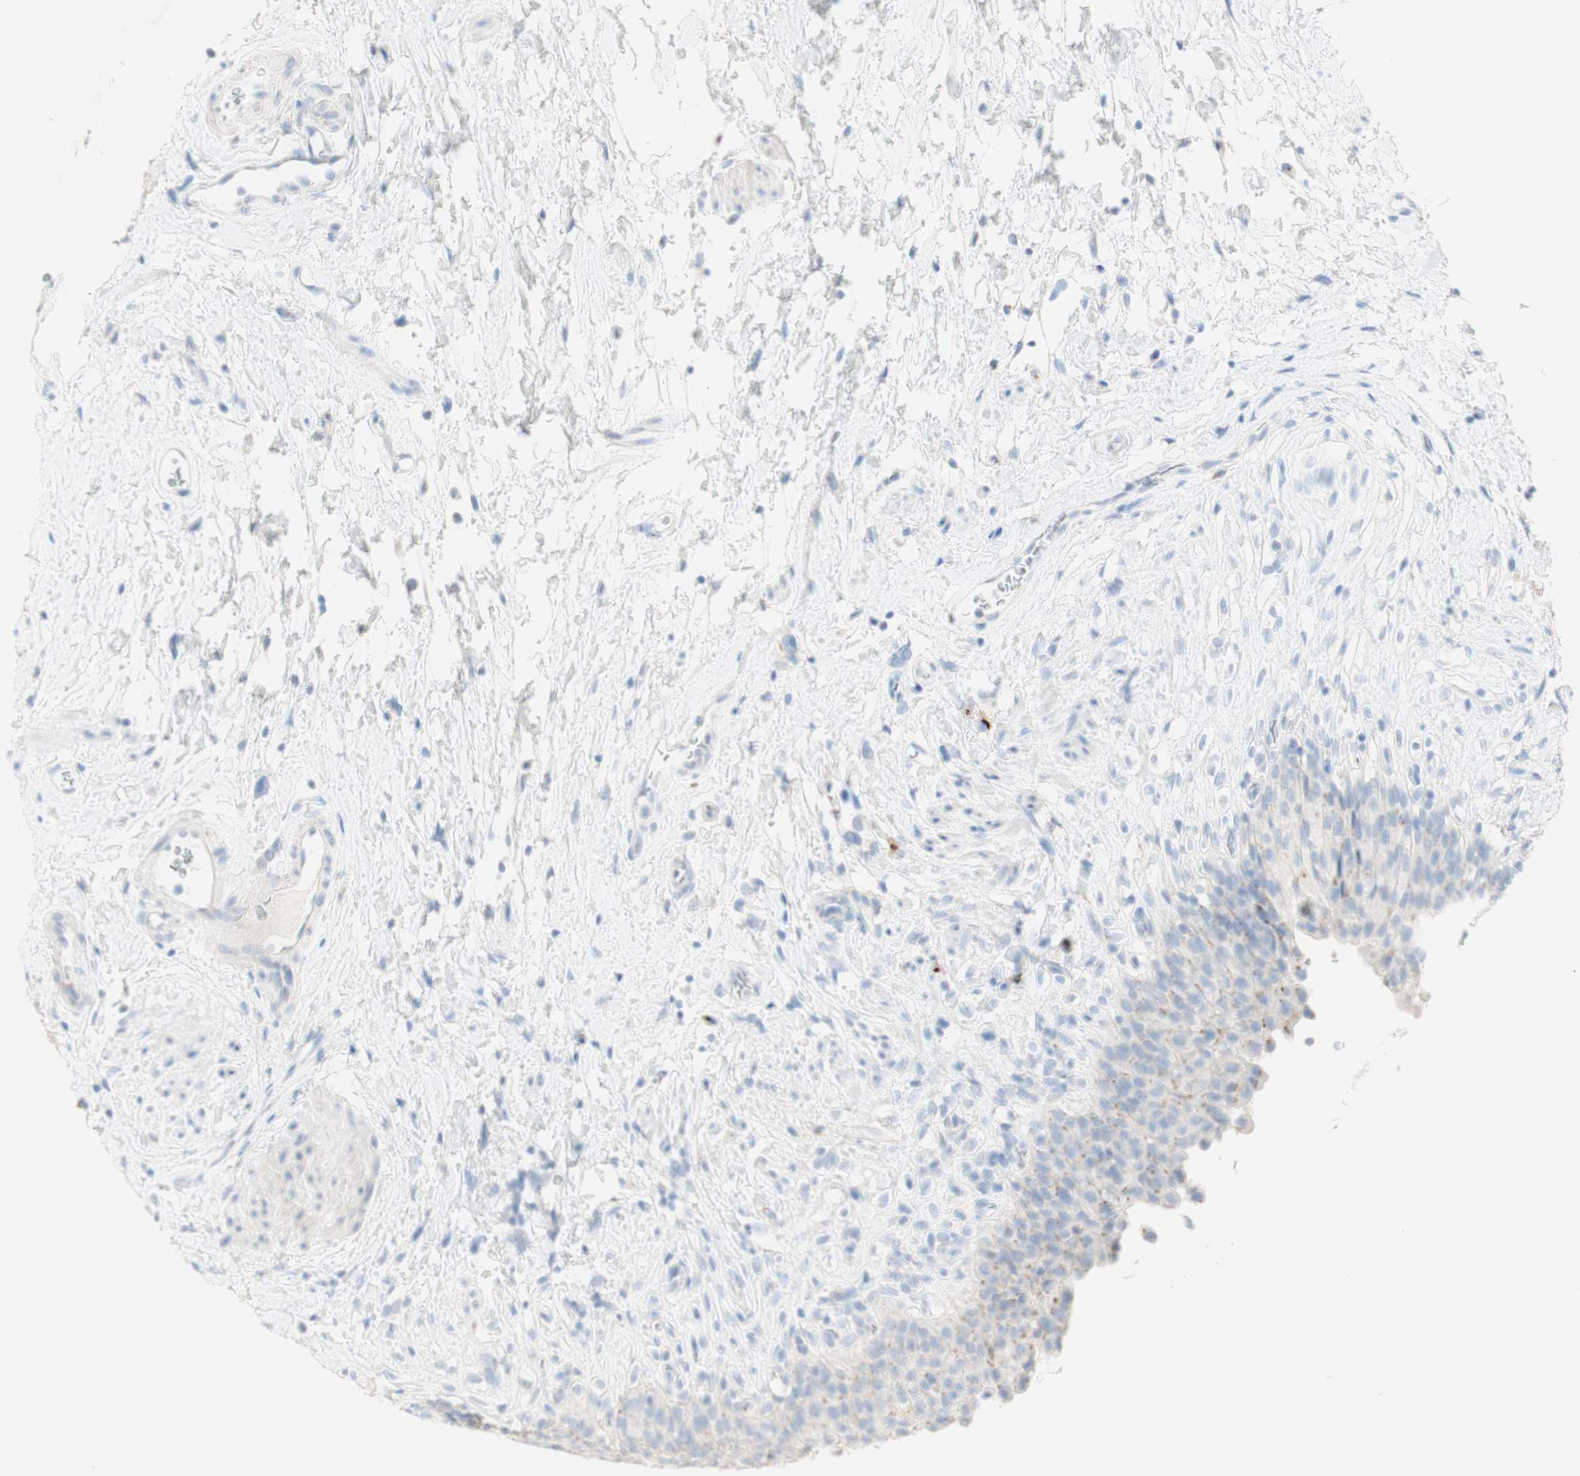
{"staining": {"intensity": "weak", "quantity": ">75%", "location": "cytoplasmic/membranous"}, "tissue": "urinary bladder", "cell_type": "Urothelial cells", "image_type": "normal", "snomed": [{"axis": "morphology", "description": "Normal tissue, NOS"}, {"axis": "topography", "description": "Urinary bladder"}], "caption": "Urinary bladder stained with a brown dye demonstrates weak cytoplasmic/membranous positive positivity in about >75% of urothelial cells.", "gene": "MANEA", "patient": {"sex": "female", "age": 79}}